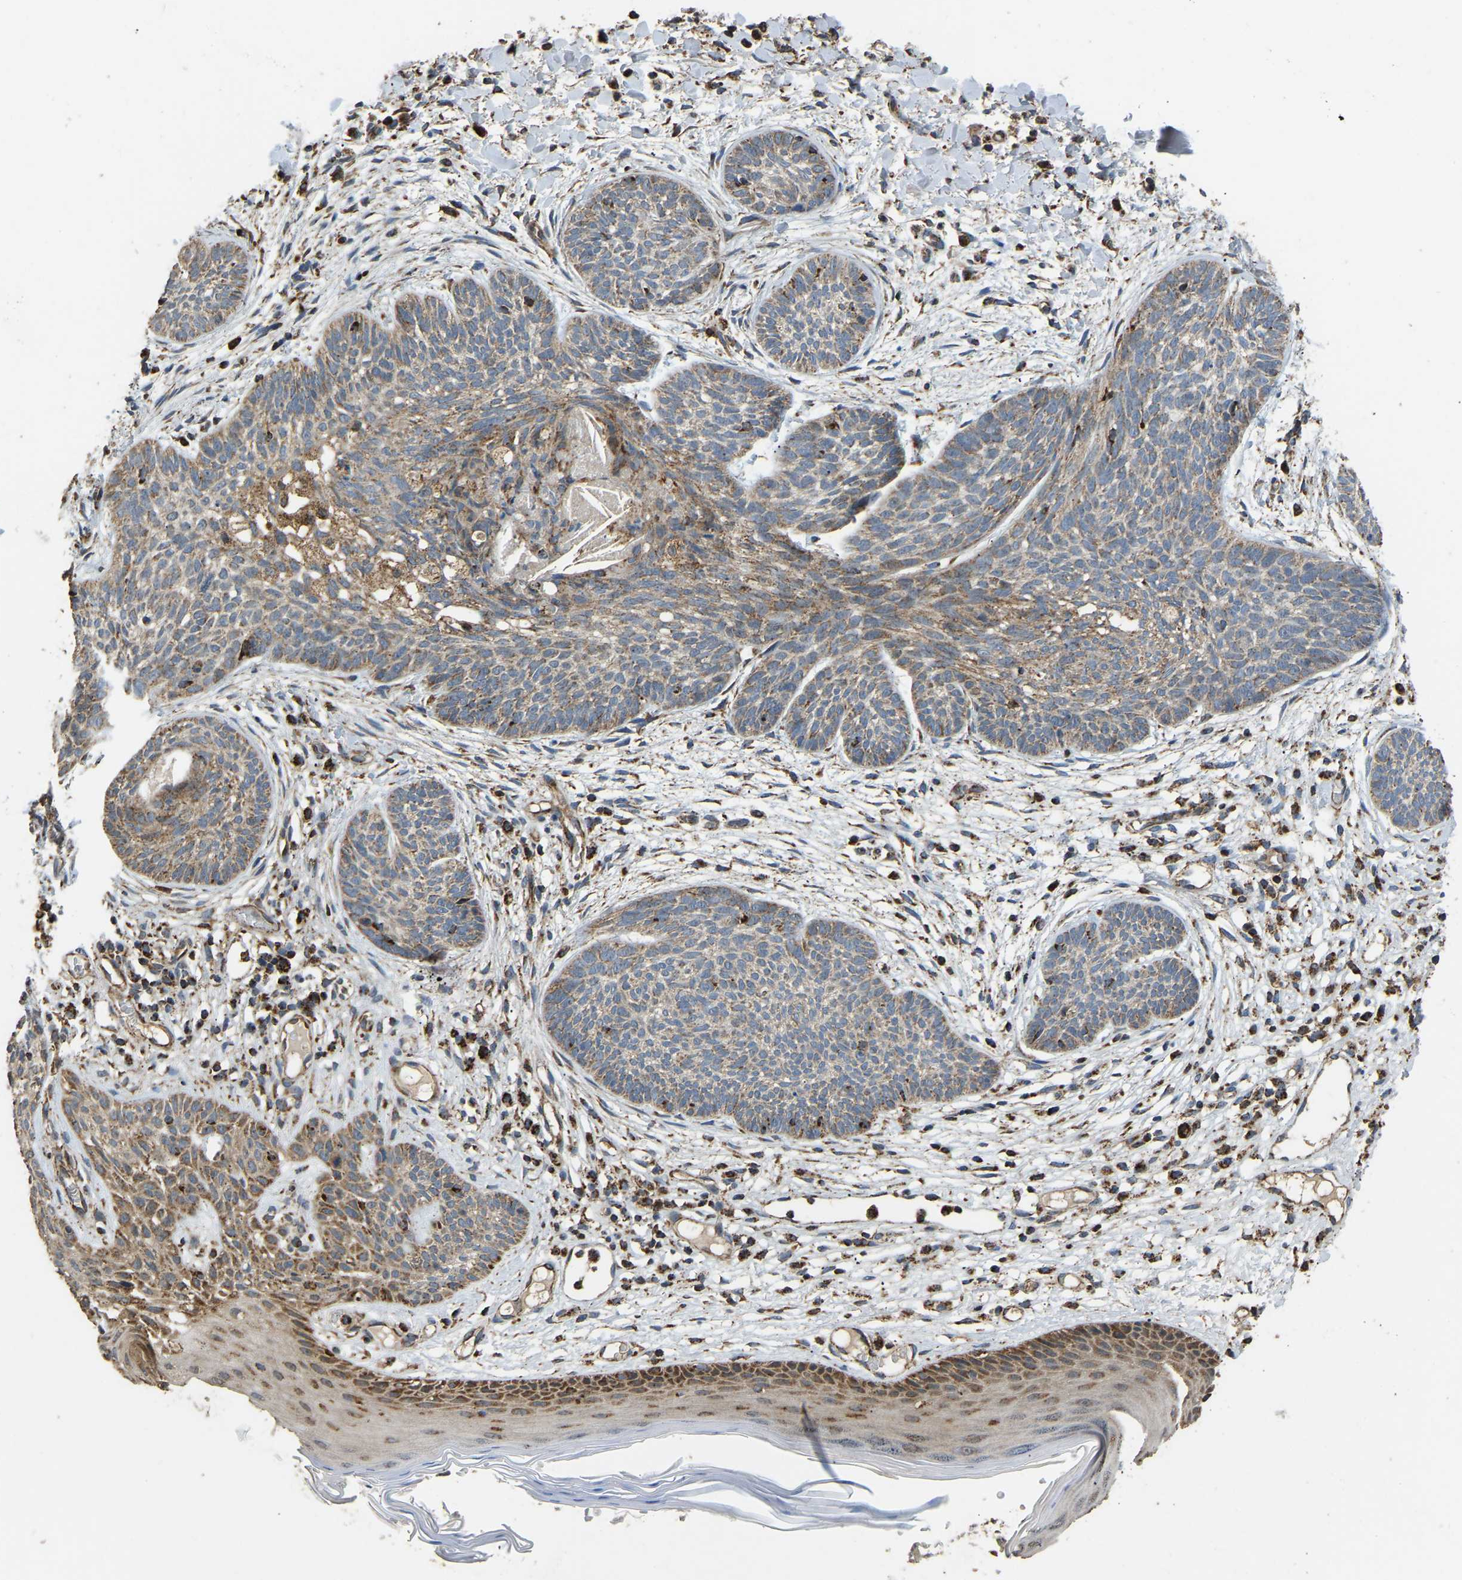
{"staining": {"intensity": "weak", "quantity": ">75%", "location": "cytoplasmic/membranous"}, "tissue": "skin cancer", "cell_type": "Tumor cells", "image_type": "cancer", "snomed": [{"axis": "morphology", "description": "Basal cell carcinoma"}, {"axis": "topography", "description": "Skin"}], "caption": "A brown stain shows weak cytoplasmic/membranous expression of a protein in human skin cancer (basal cell carcinoma) tumor cells. (Brightfield microscopy of DAB IHC at high magnification).", "gene": "TUFM", "patient": {"sex": "female", "age": 59}}